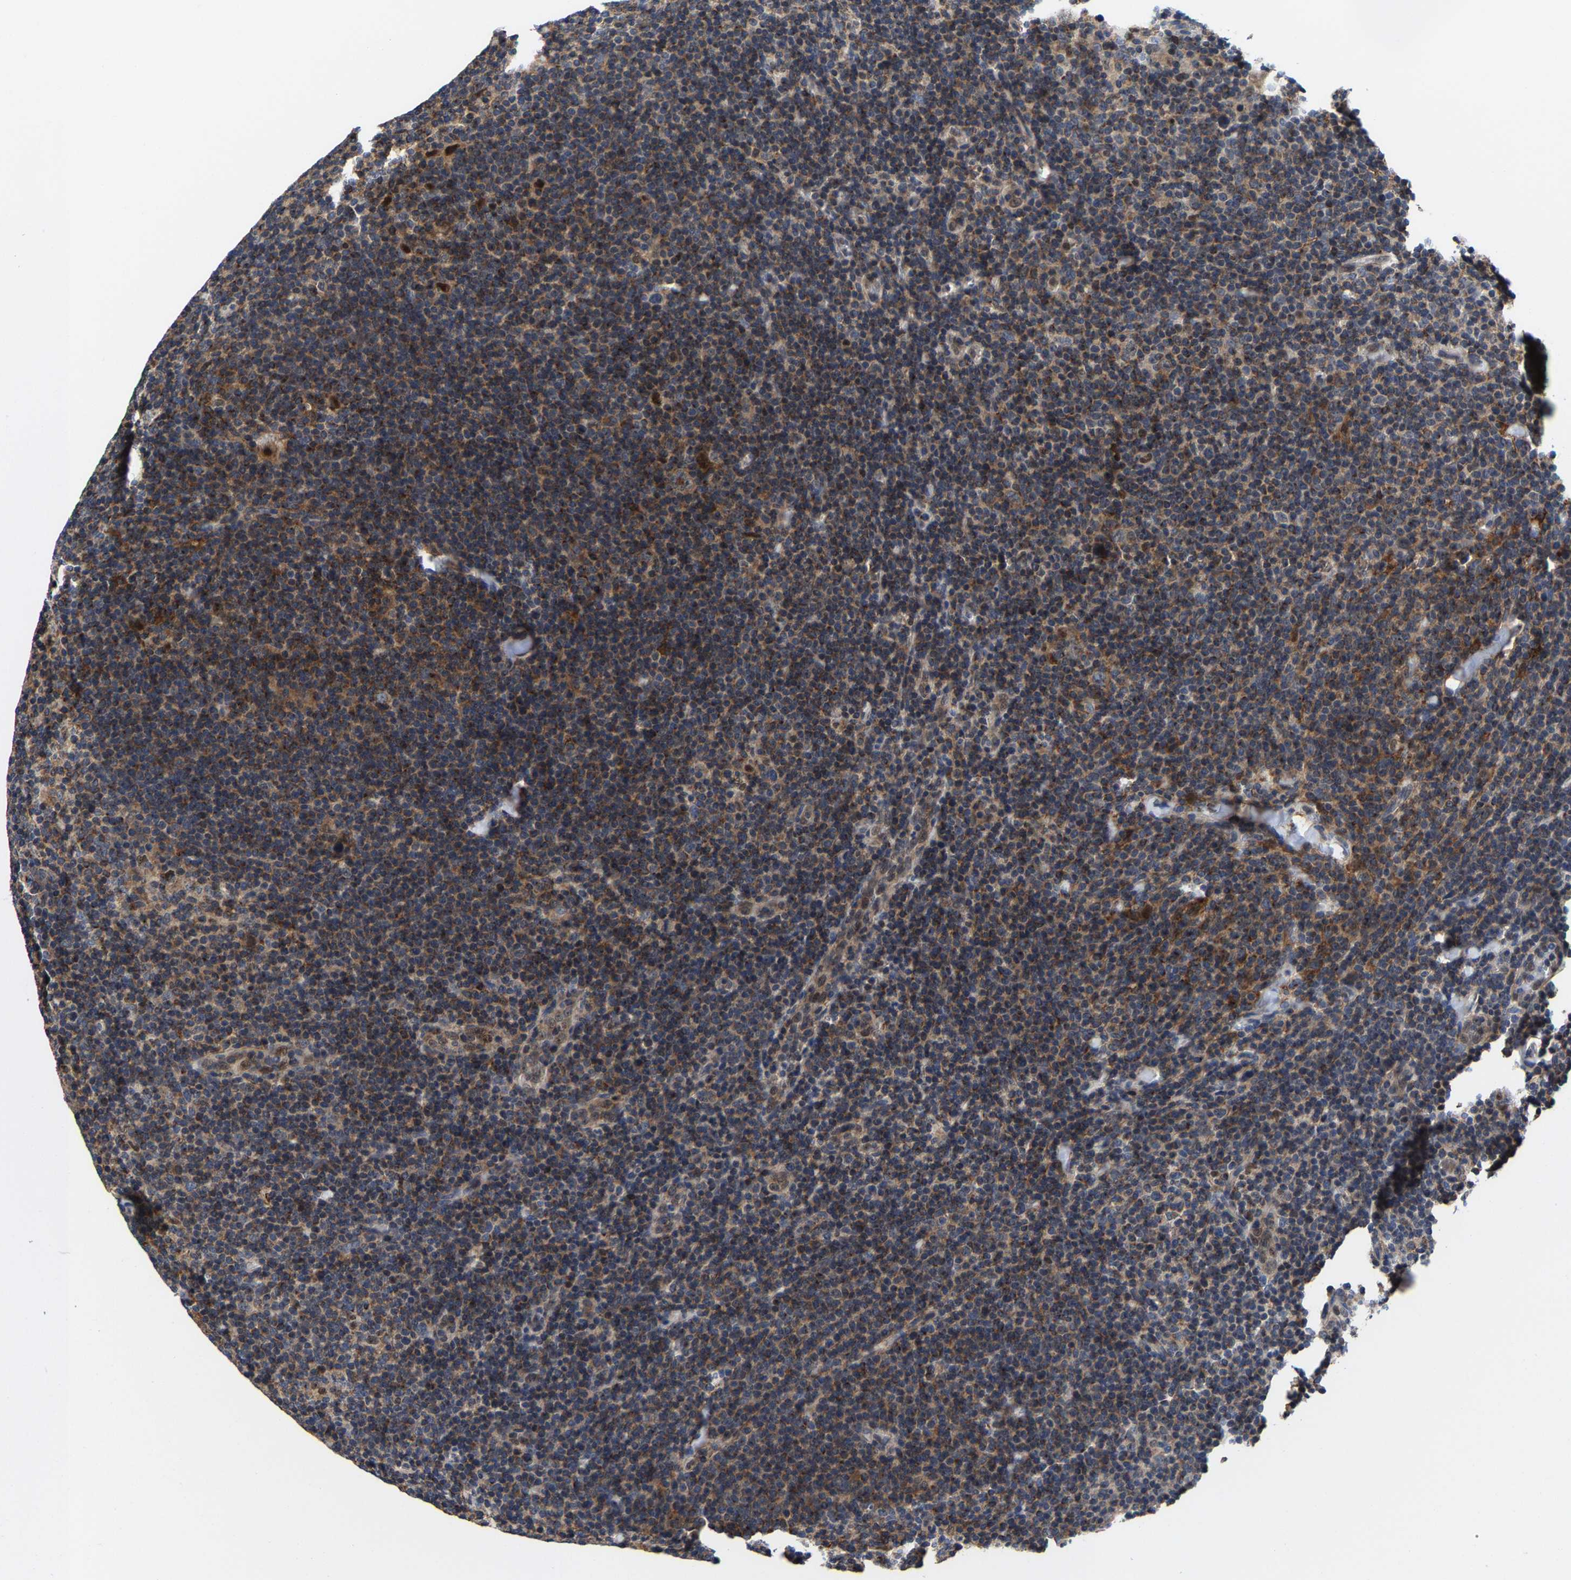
{"staining": {"intensity": "moderate", "quantity": "<25%", "location": "cytoplasmic/membranous,nuclear"}, "tissue": "lymphoma", "cell_type": "Tumor cells", "image_type": "cancer", "snomed": [{"axis": "morphology", "description": "Hodgkin's disease, NOS"}, {"axis": "topography", "description": "Lymph node"}], "caption": "This is a histology image of immunohistochemistry staining of Hodgkin's disease, which shows moderate positivity in the cytoplasmic/membranous and nuclear of tumor cells.", "gene": "PFKFB3", "patient": {"sex": "female", "age": 57}}